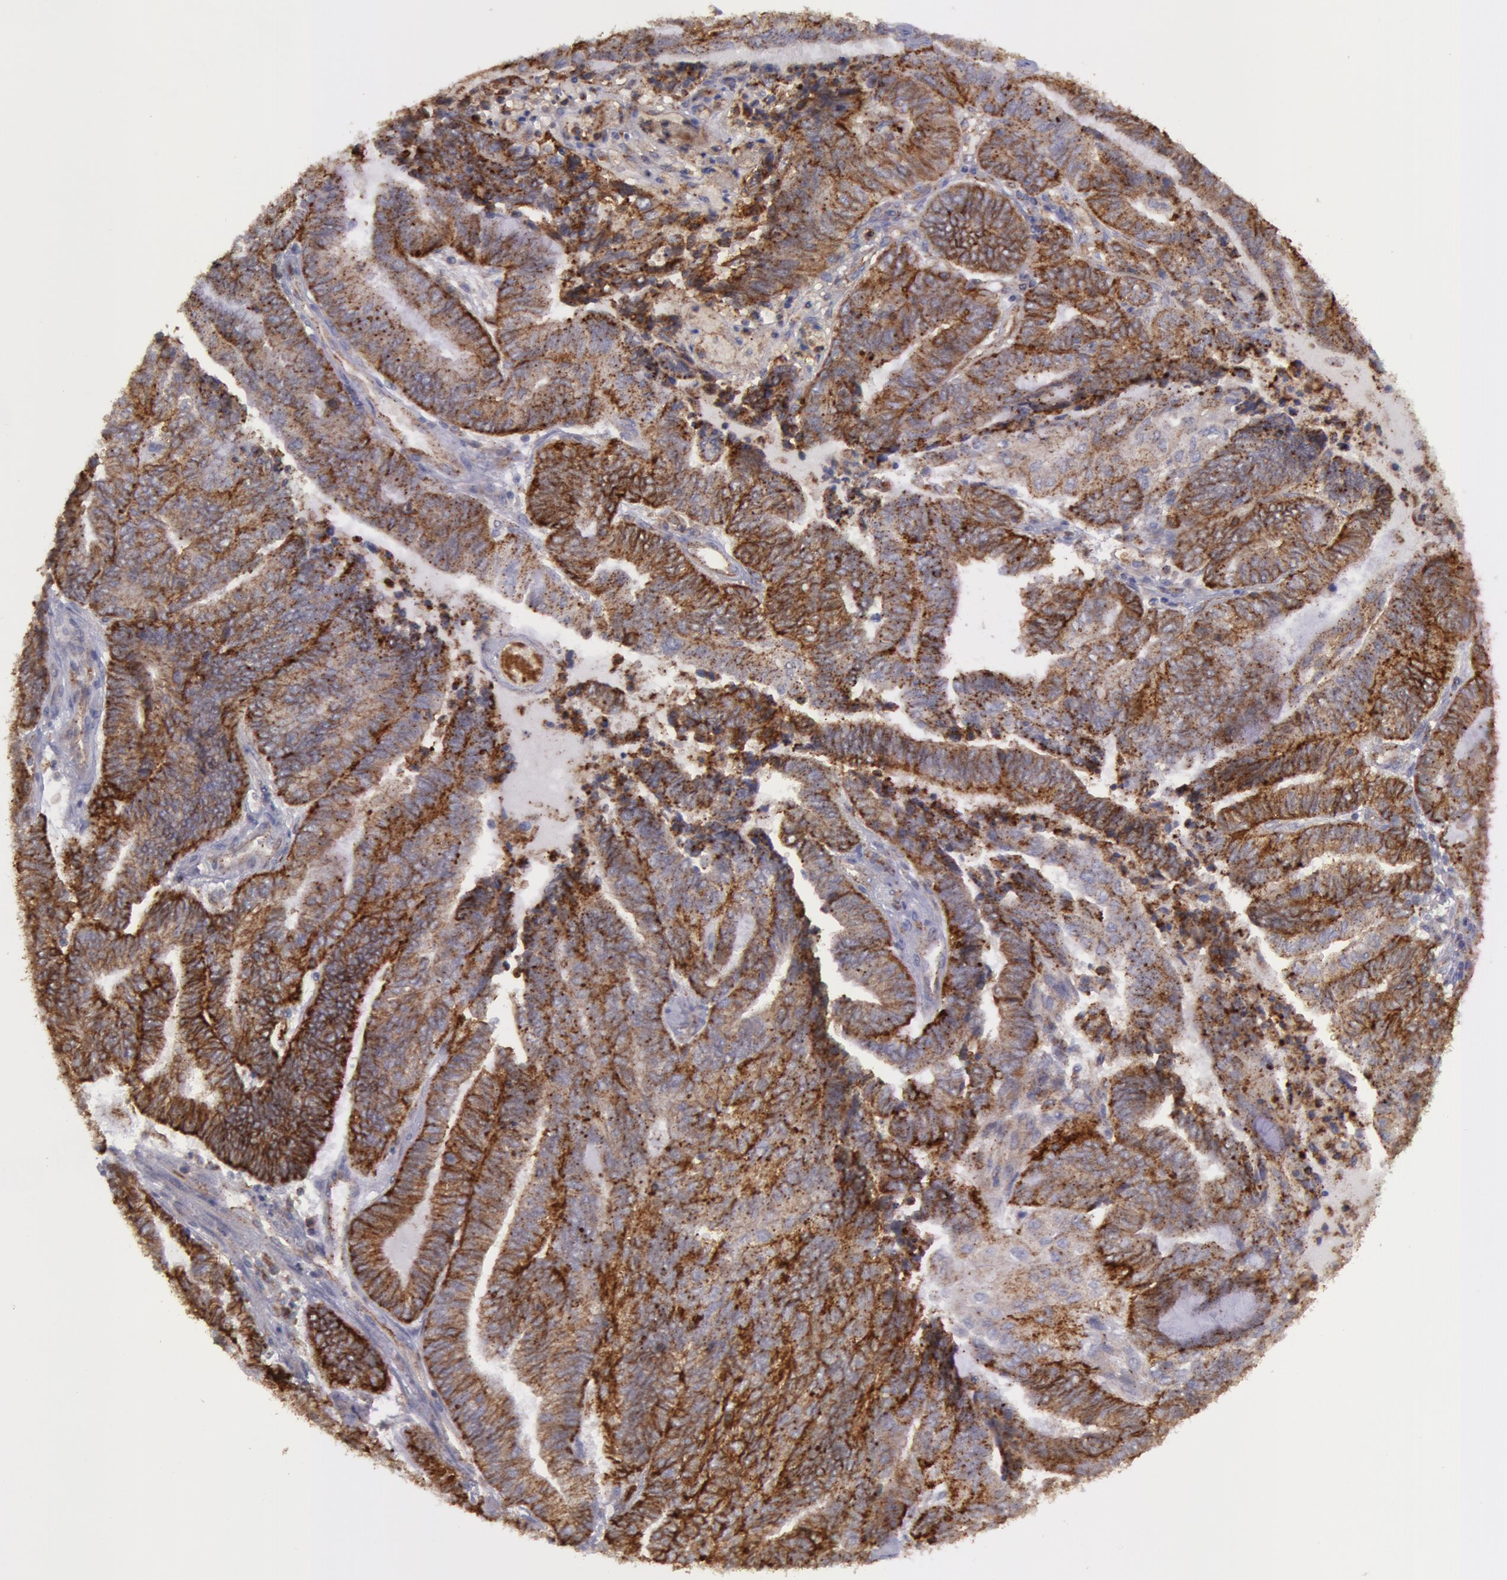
{"staining": {"intensity": "moderate", "quantity": ">75%", "location": "cytoplasmic/membranous"}, "tissue": "endometrial cancer", "cell_type": "Tumor cells", "image_type": "cancer", "snomed": [{"axis": "morphology", "description": "Adenocarcinoma, NOS"}, {"axis": "topography", "description": "Uterus"}, {"axis": "topography", "description": "Endometrium"}], "caption": "There is medium levels of moderate cytoplasmic/membranous expression in tumor cells of endometrial adenocarcinoma, as demonstrated by immunohistochemical staining (brown color).", "gene": "FLOT2", "patient": {"sex": "female", "age": 70}}